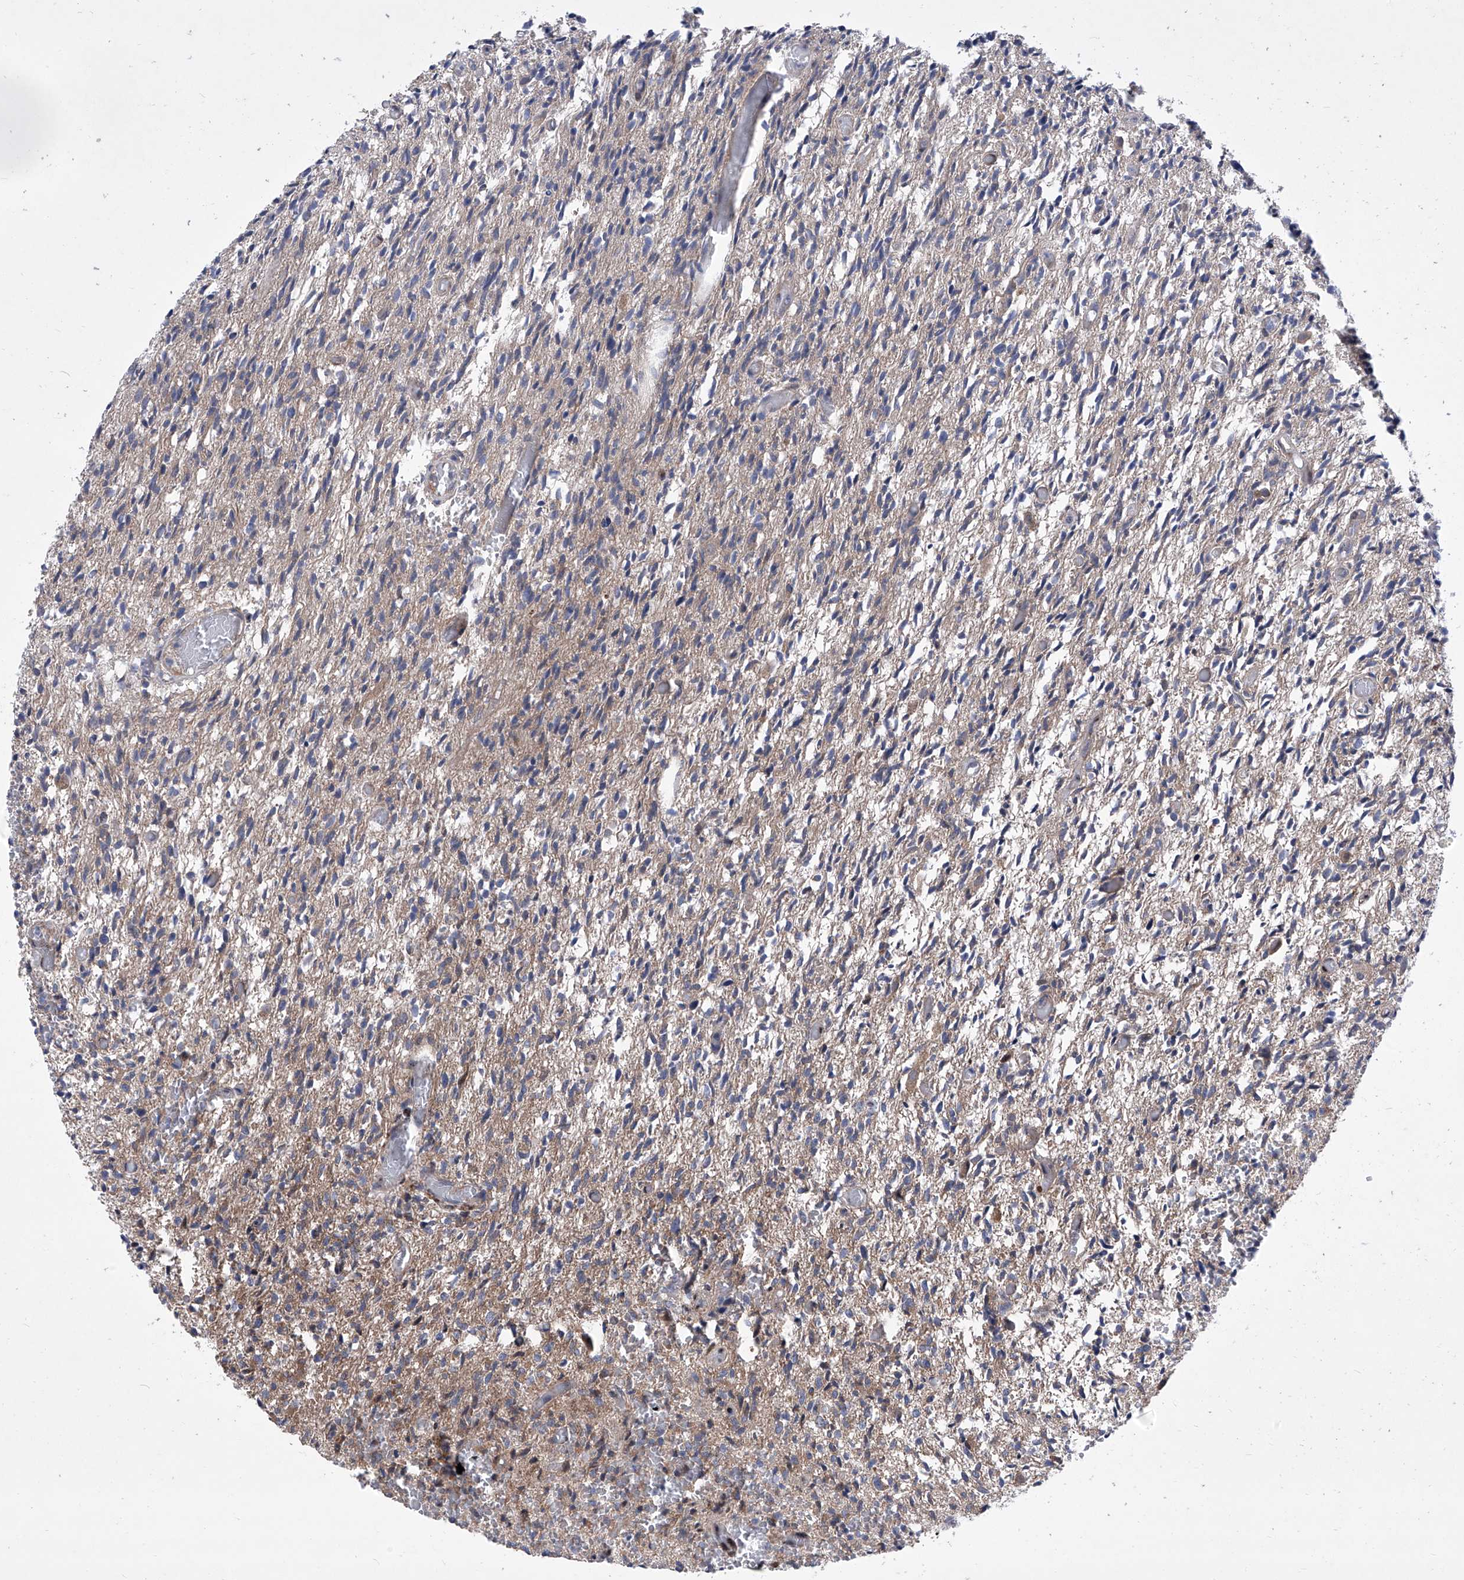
{"staining": {"intensity": "moderate", "quantity": "<25%", "location": "cytoplasmic/membranous"}, "tissue": "glioma", "cell_type": "Tumor cells", "image_type": "cancer", "snomed": [{"axis": "morphology", "description": "Glioma, malignant, High grade"}, {"axis": "topography", "description": "Brain"}], "caption": "Glioma stained with a brown dye reveals moderate cytoplasmic/membranous positive positivity in about <25% of tumor cells.", "gene": "KTI12", "patient": {"sex": "female", "age": 57}}